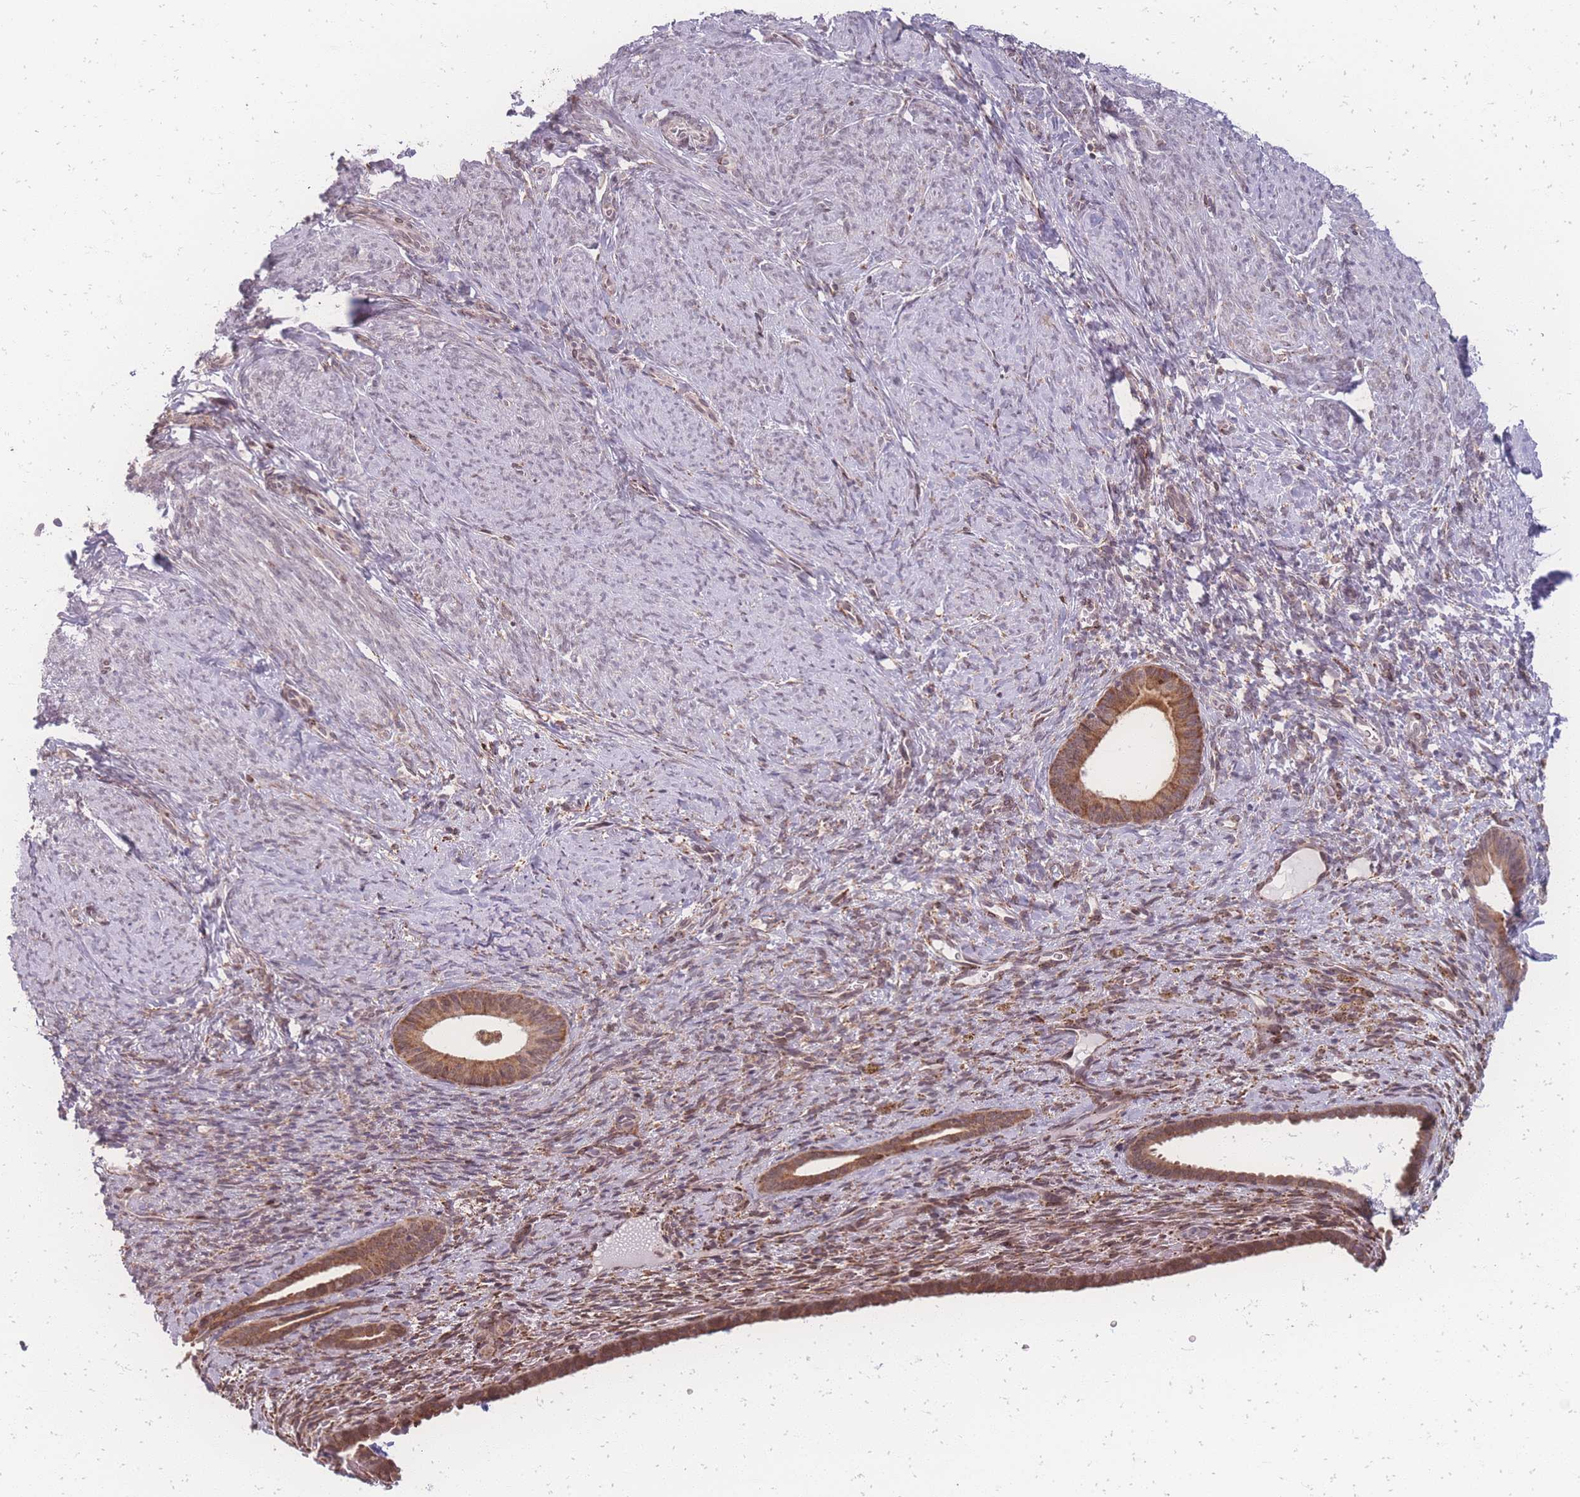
{"staining": {"intensity": "moderate", "quantity": "25%-75%", "location": "cytoplasmic/membranous,nuclear"}, "tissue": "endometrium", "cell_type": "Cells in endometrial stroma", "image_type": "normal", "snomed": [{"axis": "morphology", "description": "Normal tissue, NOS"}, {"axis": "topography", "description": "Endometrium"}], "caption": "Human endometrium stained with a protein marker shows moderate staining in cells in endometrial stroma.", "gene": "ZC3H13", "patient": {"sex": "female", "age": 65}}